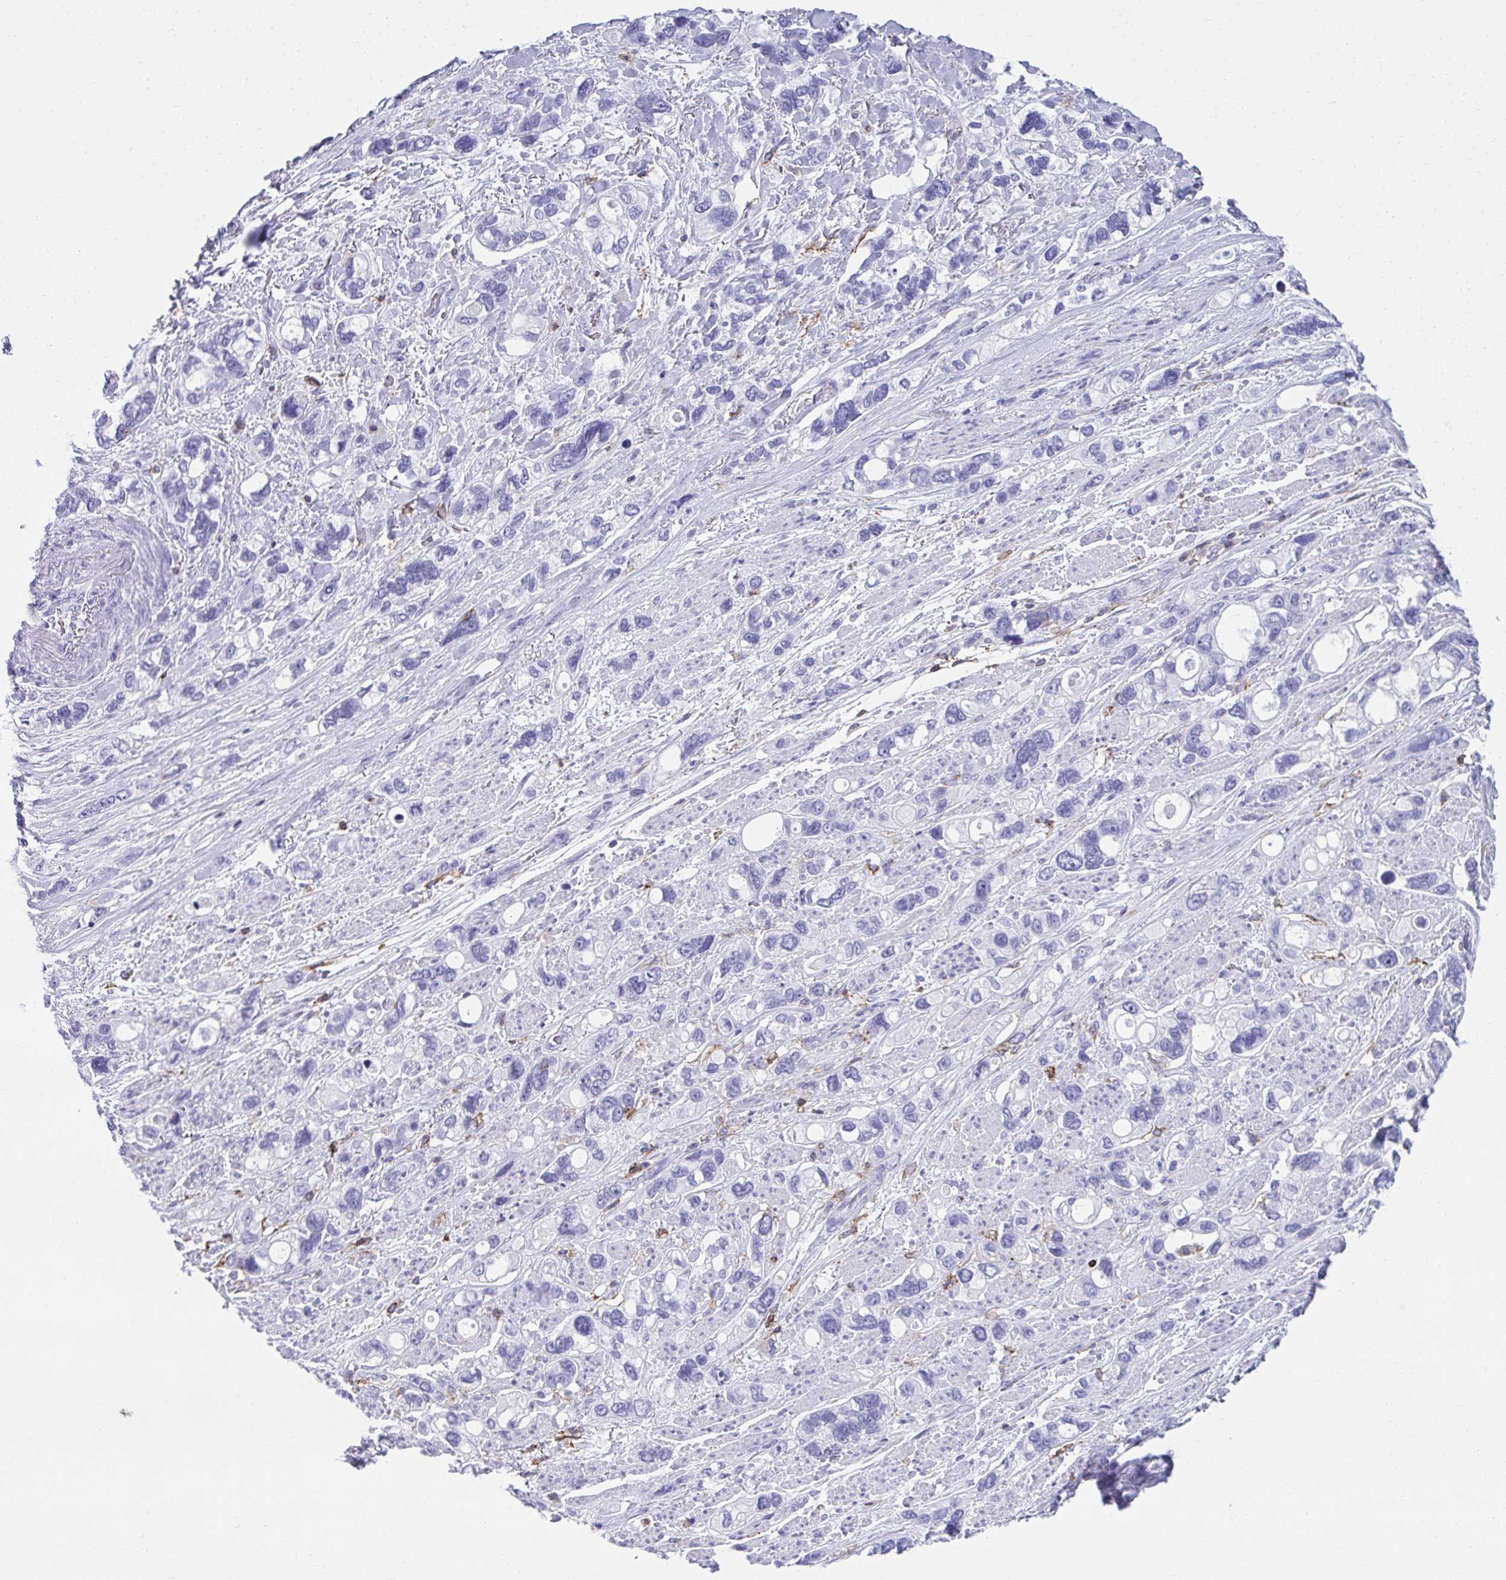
{"staining": {"intensity": "negative", "quantity": "none", "location": "none"}, "tissue": "stomach cancer", "cell_type": "Tumor cells", "image_type": "cancer", "snomed": [{"axis": "morphology", "description": "Adenocarcinoma, NOS"}, {"axis": "topography", "description": "Stomach, upper"}], "caption": "High power microscopy image of an immunohistochemistry image of stomach cancer (adenocarcinoma), revealing no significant expression in tumor cells.", "gene": "SPN", "patient": {"sex": "female", "age": 81}}